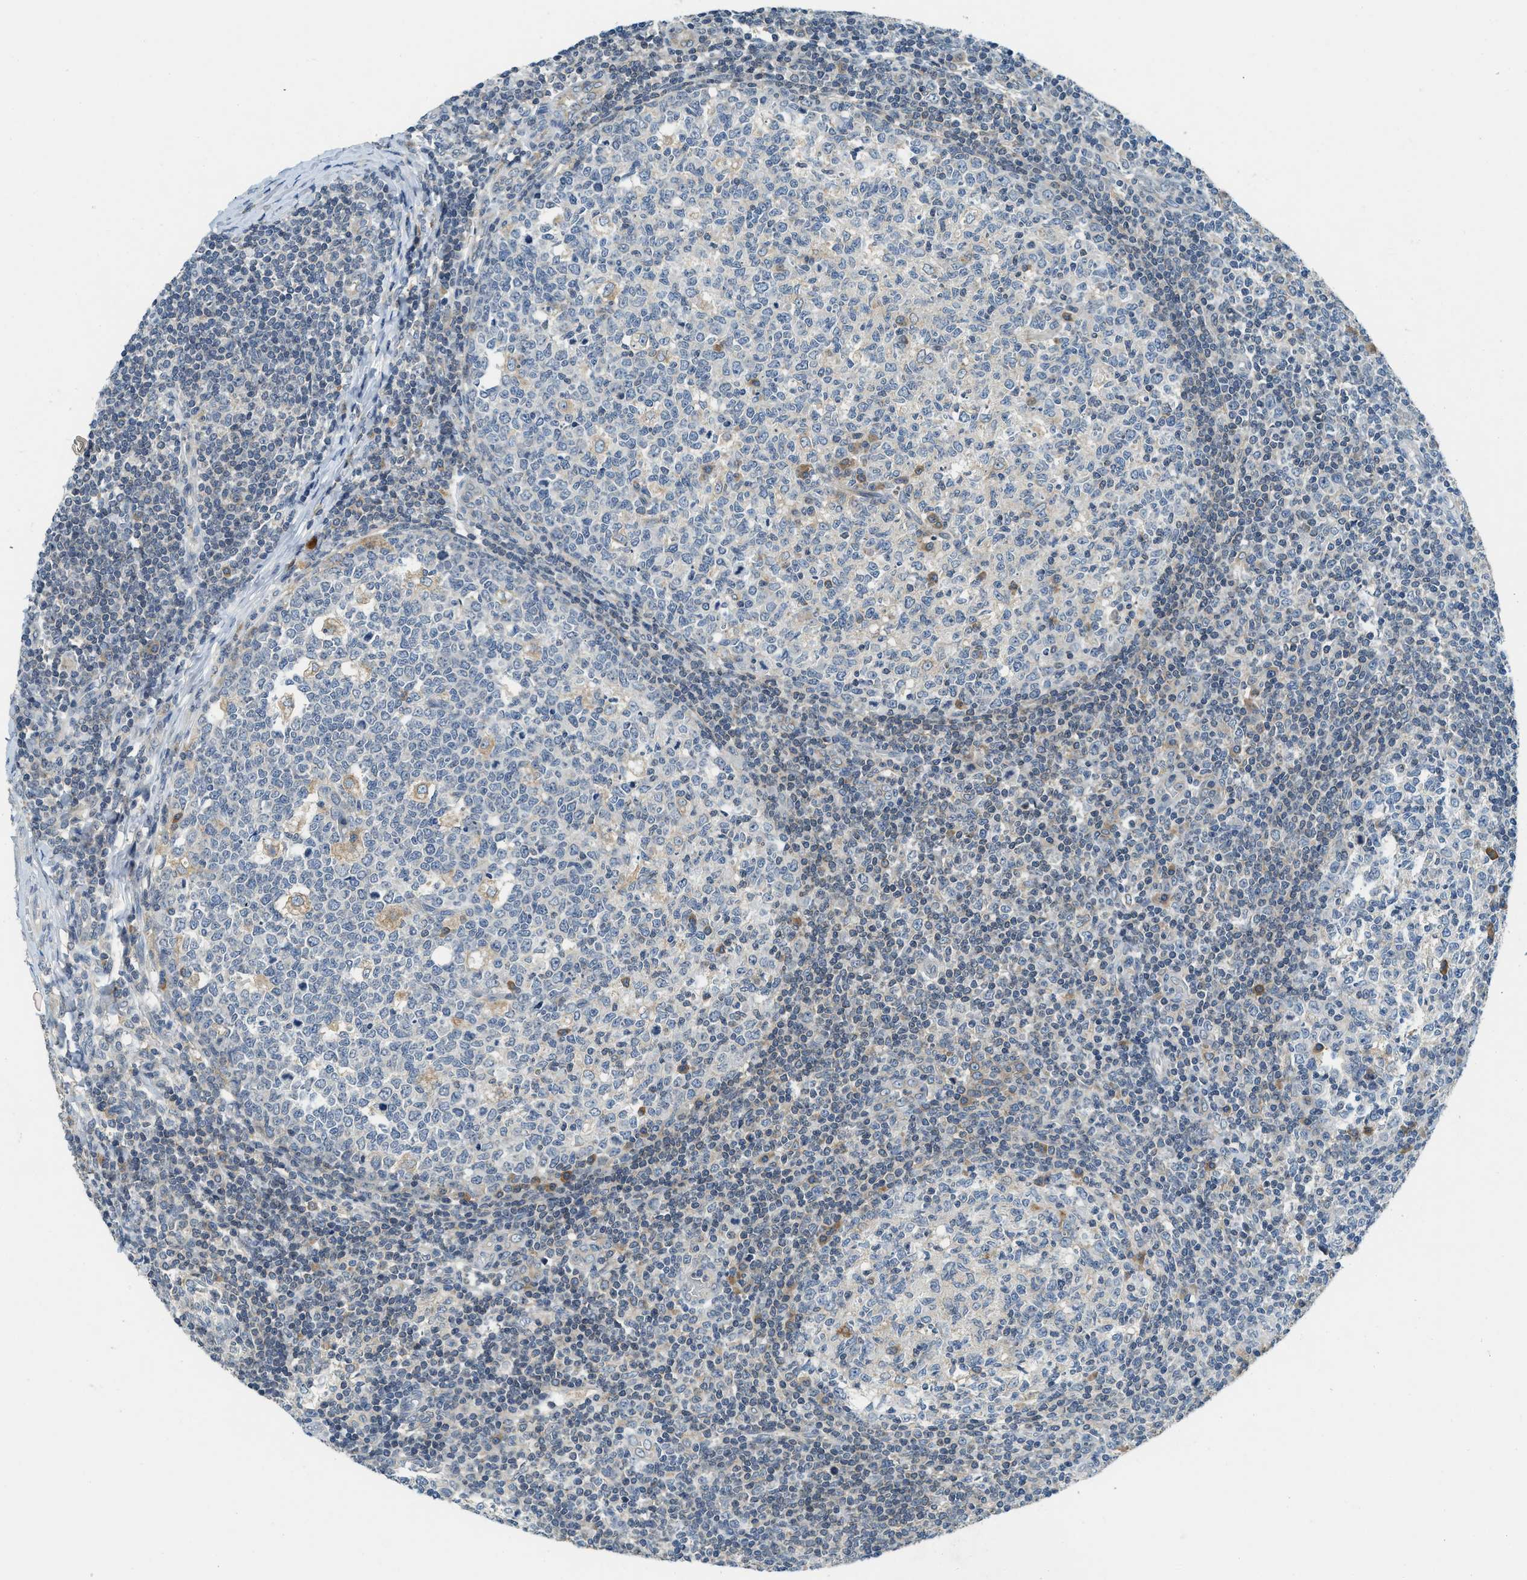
{"staining": {"intensity": "moderate", "quantity": "<25%", "location": "cytoplasmic/membranous"}, "tissue": "tonsil", "cell_type": "Germinal center cells", "image_type": "normal", "snomed": [{"axis": "morphology", "description": "Normal tissue, NOS"}, {"axis": "topography", "description": "Tonsil"}], "caption": "Protein staining reveals moderate cytoplasmic/membranous staining in about <25% of germinal center cells in unremarkable tonsil.", "gene": "BCAP31", "patient": {"sex": "female", "age": 19}}